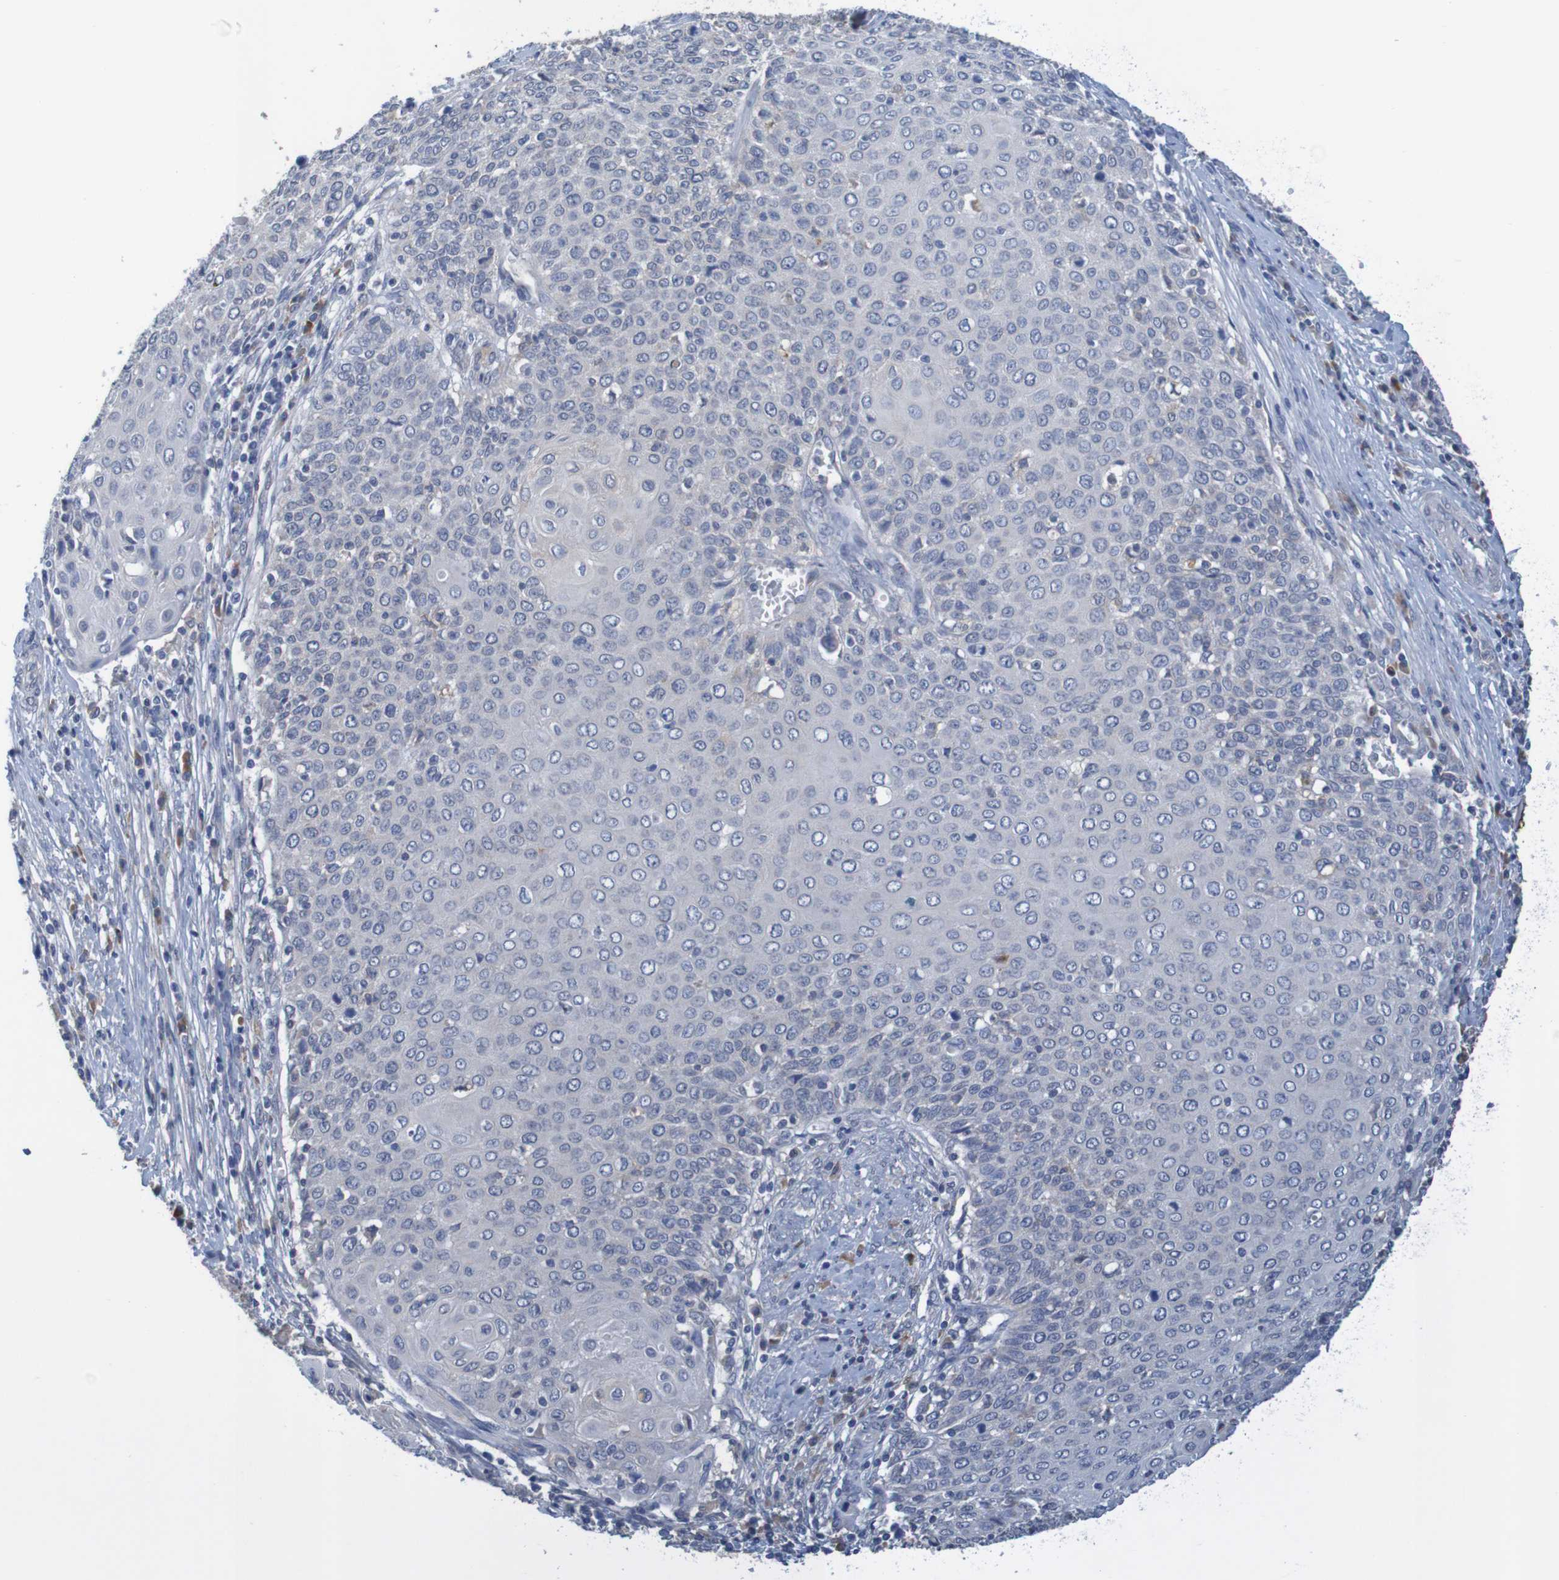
{"staining": {"intensity": "negative", "quantity": "none", "location": "none"}, "tissue": "cervical cancer", "cell_type": "Tumor cells", "image_type": "cancer", "snomed": [{"axis": "morphology", "description": "Squamous cell carcinoma, NOS"}, {"axis": "topography", "description": "Cervix"}], "caption": "The IHC image has no significant positivity in tumor cells of cervical cancer tissue. (DAB (3,3'-diaminobenzidine) immunohistochemistry with hematoxylin counter stain).", "gene": "LTA", "patient": {"sex": "female", "age": 39}}